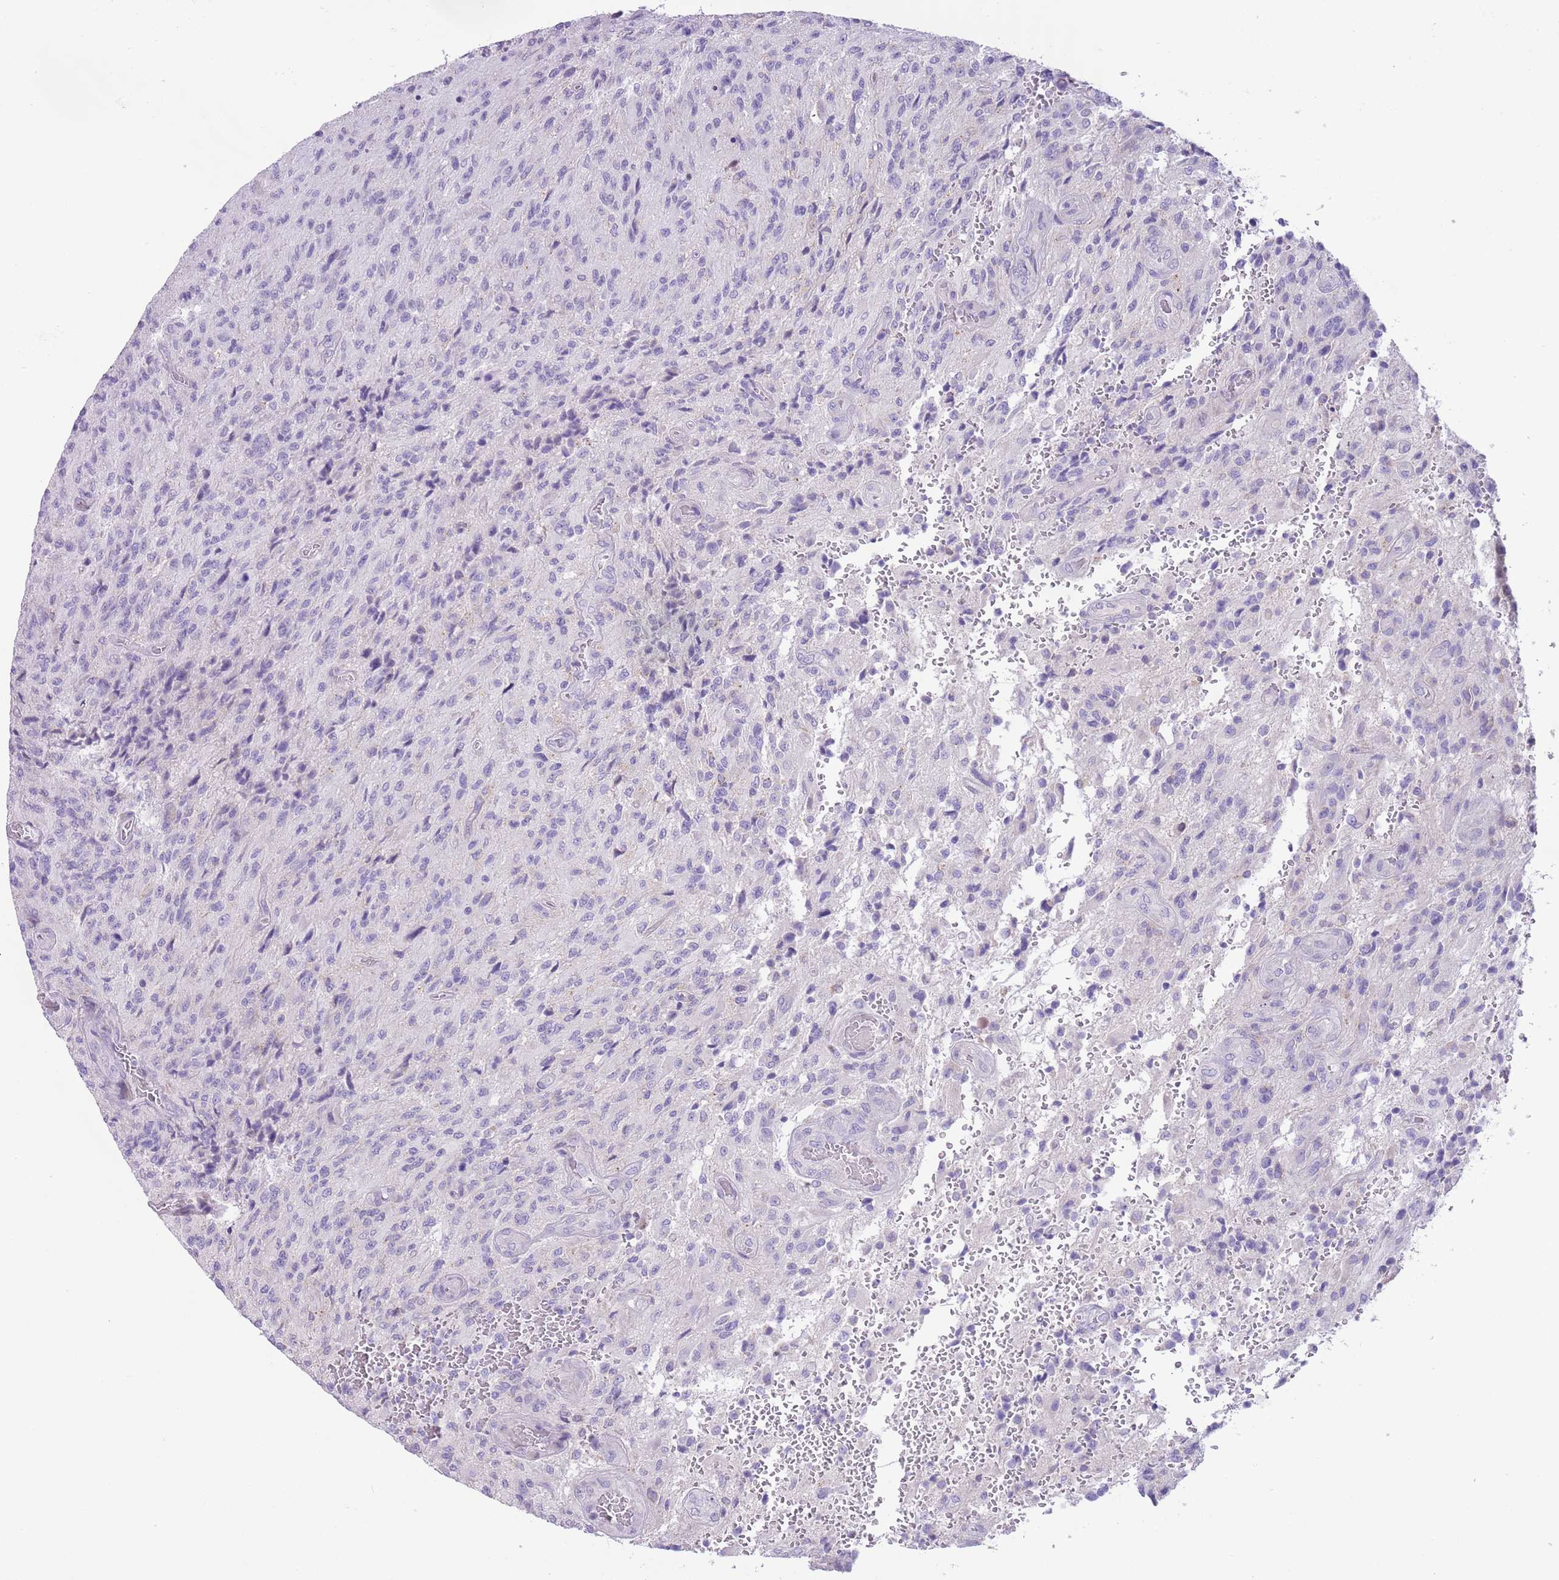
{"staining": {"intensity": "negative", "quantity": "none", "location": "none"}, "tissue": "glioma", "cell_type": "Tumor cells", "image_type": "cancer", "snomed": [{"axis": "morphology", "description": "Normal tissue, NOS"}, {"axis": "morphology", "description": "Glioma, malignant, High grade"}, {"axis": "topography", "description": "Cerebral cortex"}], "caption": "The immunohistochemistry photomicrograph has no significant positivity in tumor cells of glioma tissue. (Stains: DAB (3,3'-diaminobenzidine) immunohistochemistry with hematoxylin counter stain, Microscopy: brightfield microscopy at high magnification).", "gene": "ZNF697", "patient": {"sex": "male", "age": 56}}